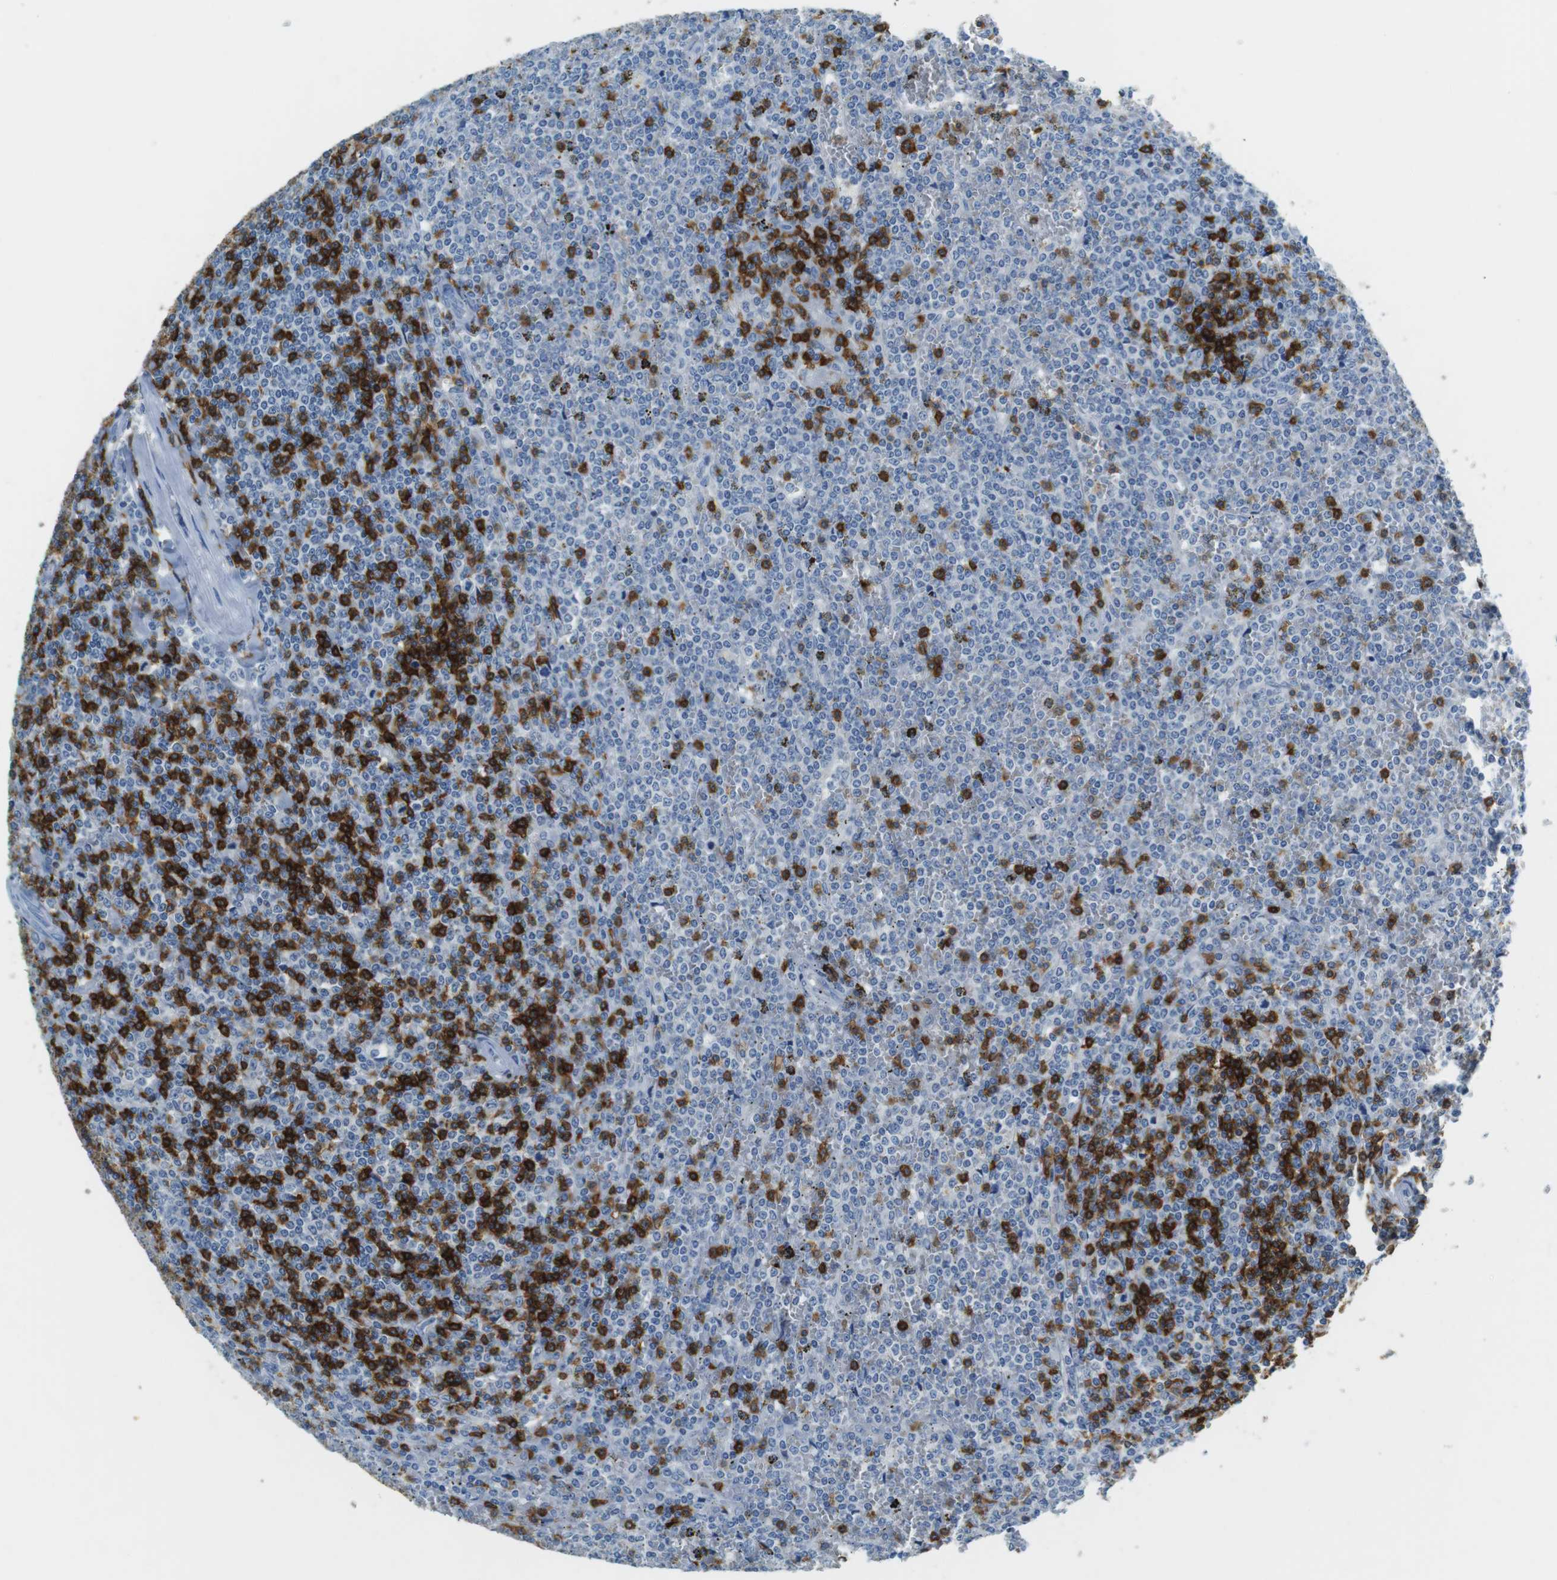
{"staining": {"intensity": "negative", "quantity": "none", "location": "none"}, "tissue": "lymphoma", "cell_type": "Tumor cells", "image_type": "cancer", "snomed": [{"axis": "morphology", "description": "Malignant lymphoma, non-Hodgkin's type, Low grade"}, {"axis": "topography", "description": "Spleen"}], "caption": "The IHC histopathology image has no significant staining in tumor cells of low-grade malignant lymphoma, non-Hodgkin's type tissue.", "gene": "LAT", "patient": {"sex": "female", "age": 19}}